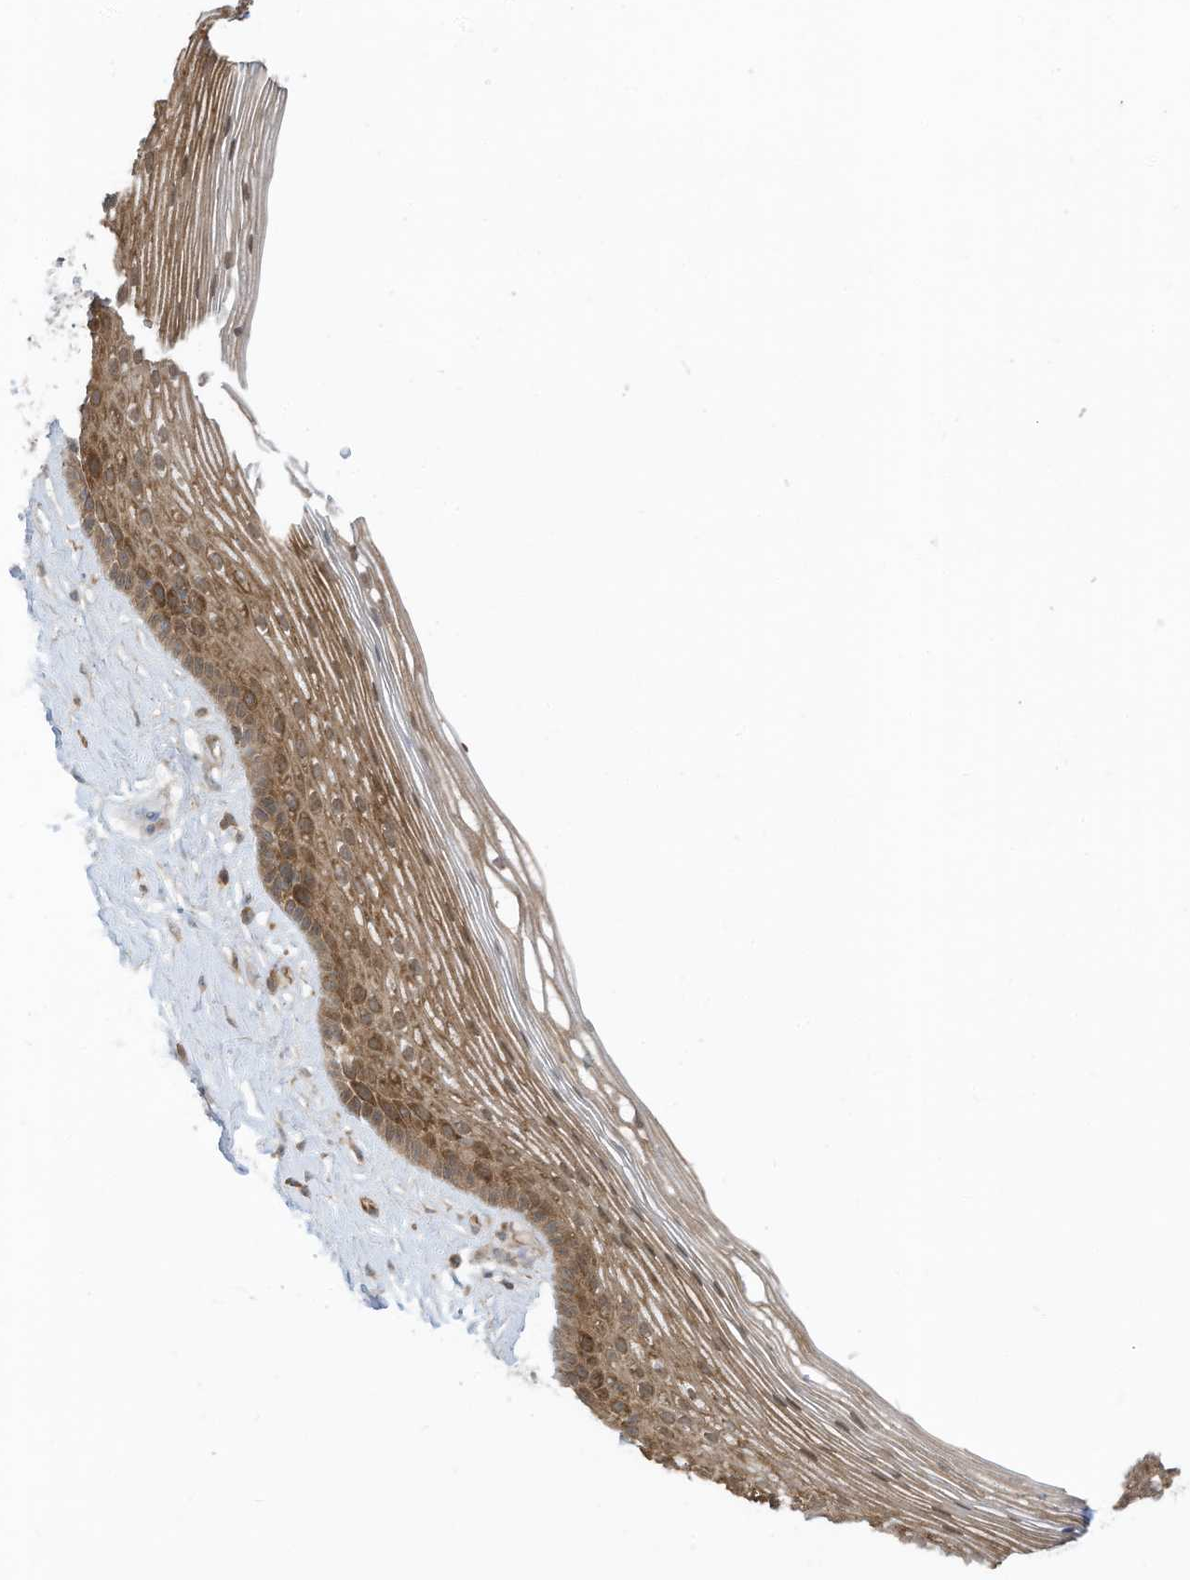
{"staining": {"intensity": "strong", "quantity": "25%-75%", "location": "cytoplasmic/membranous"}, "tissue": "vagina", "cell_type": "Squamous epithelial cells", "image_type": "normal", "snomed": [{"axis": "morphology", "description": "Normal tissue, NOS"}, {"axis": "topography", "description": "Vagina"}], "caption": "Squamous epithelial cells exhibit high levels of strong cytoplasmic/membranous positivity in about 25%-75% of cells in normal vagina. The protein of interest is shown in brown color, while the nuclei are stained blue.", "gene": "REPS1", "patient": {"sex": "female", "age": 46}}